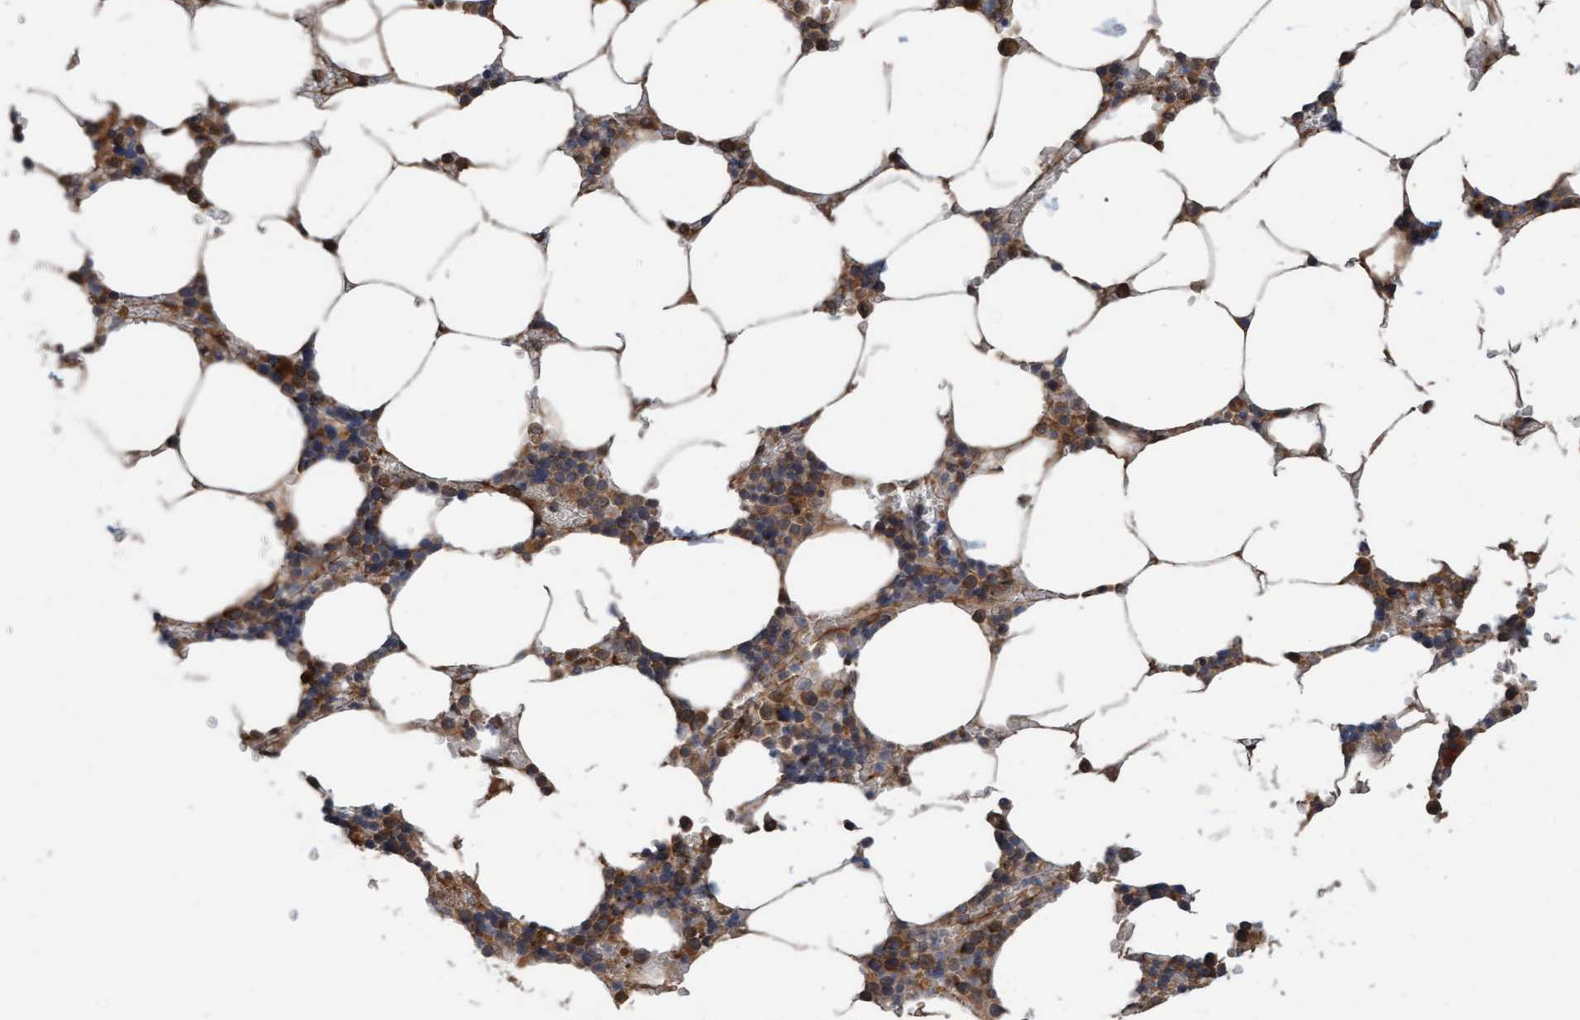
{"staining": {"intensity": "moderate", "quantity": ">75%", "location": "cytoplasmic/membranous,nuclear"}, "tissue": "bone marrow", "cell_type": "Hematopoietic cells", "image_type": "normal", "snomed": [{"axis": "morphology", "description": "Normal tissue, NOS"}, {"axis": "topography", "description": "Bone marrow"}], "caption": "Protein expression analysis of normal bone marrow shows moderate cytoplasmic/membranous,nuclear staining in about >75% of hematopoietic cells.", "gene": "MLXIP", "patient": {"sex": "male", "age": 70}}